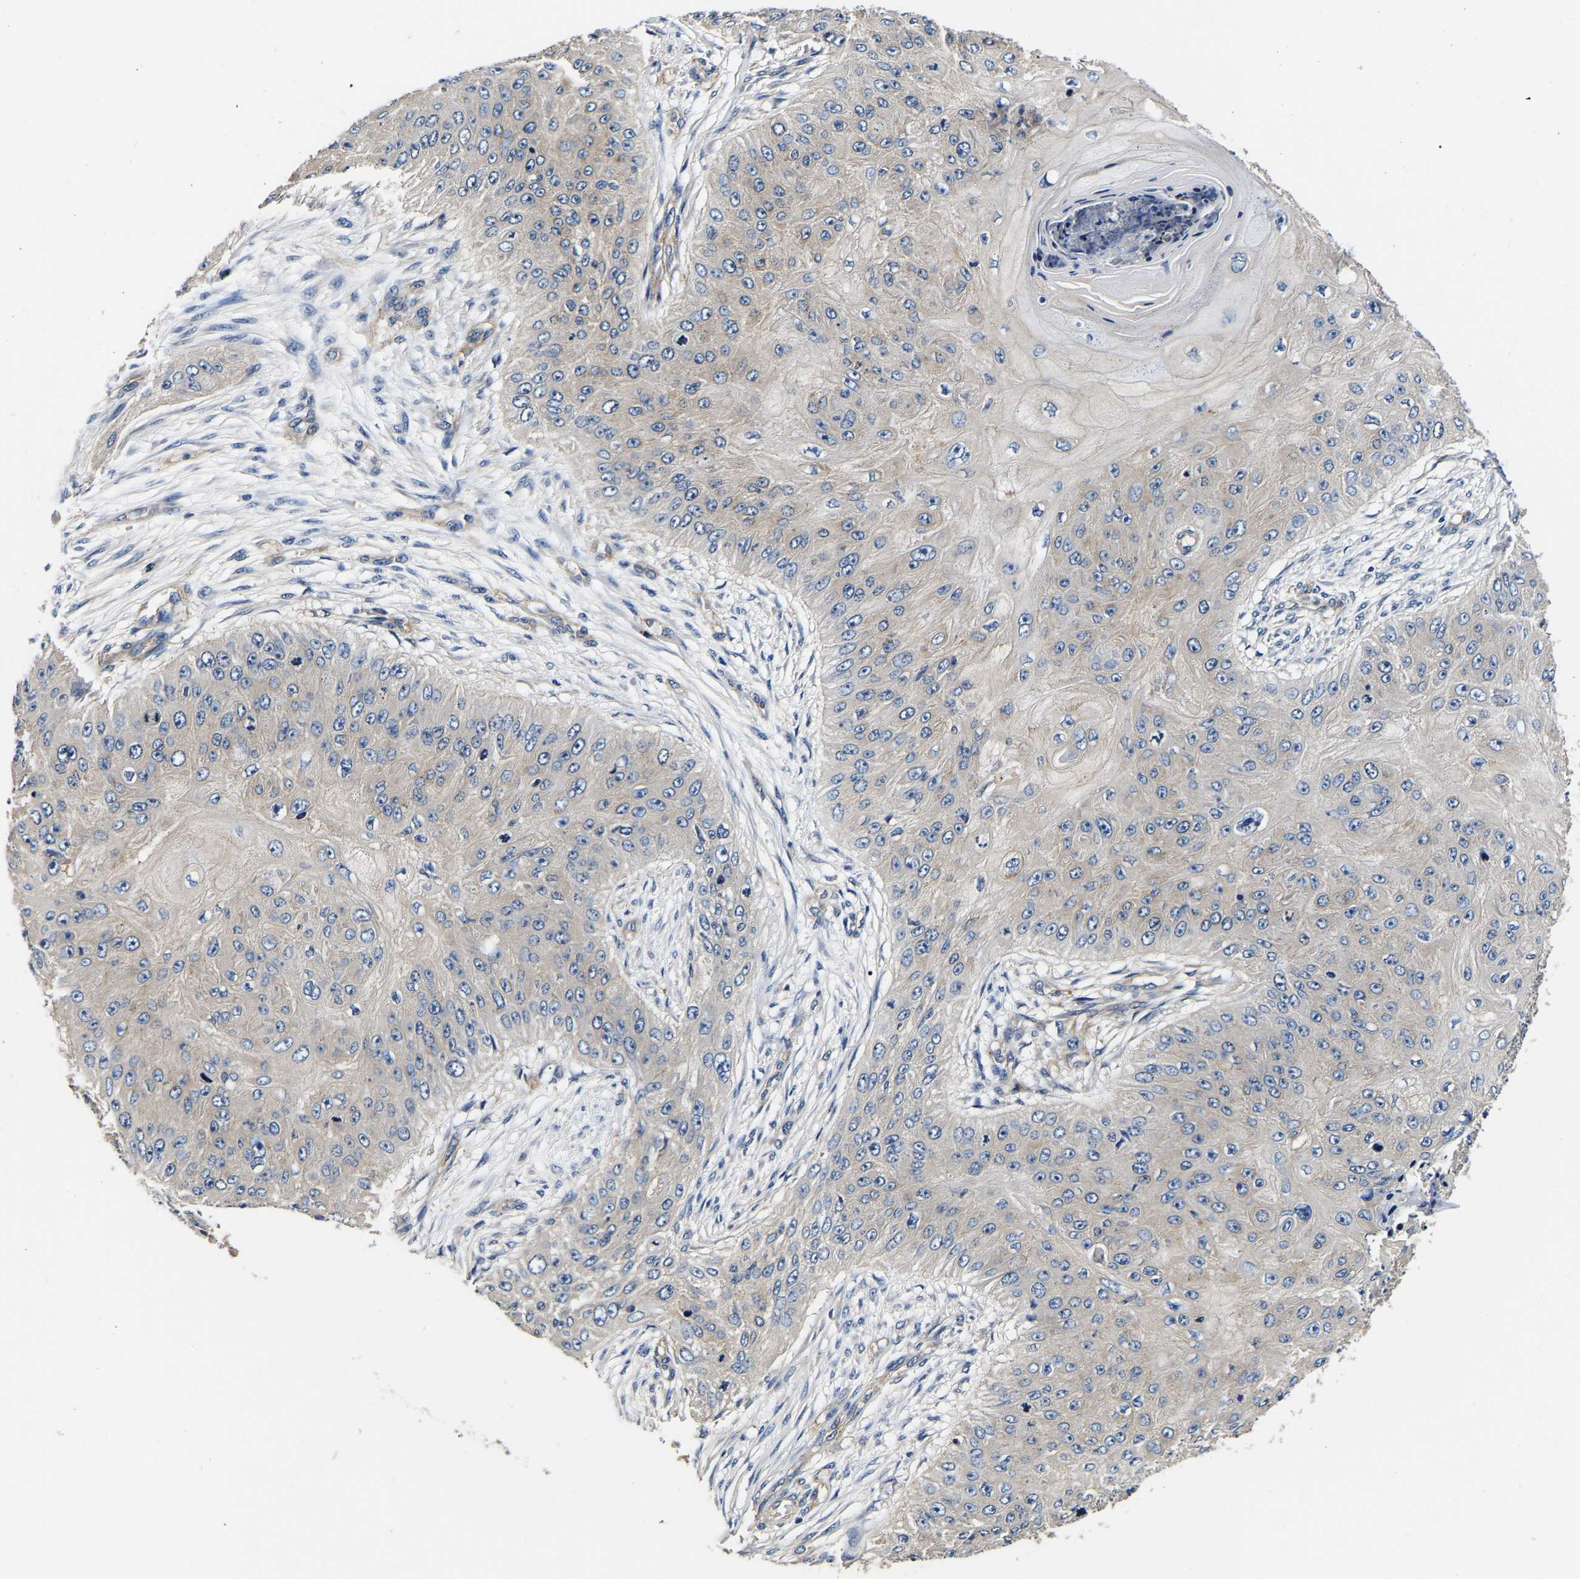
{"staining": {"intensity": "weak", "quantity": "<25%", "location": "cytoplasmic/membranous"}, "tissue": "skin cancer", "cell_type": "Tumor cells", "image_type": "cancer", "snomed": [{"axis": "morphology", "description": "Squamous cell carcinoma, NOS"}, {"axis": "topography", "description": "Skin"}], "caption": "The image displays no staining of tumor cells in skin squamous cell carcinoma.", "gene": "SH3GLB1", "patient": {"sex": "female", "age": 80}}